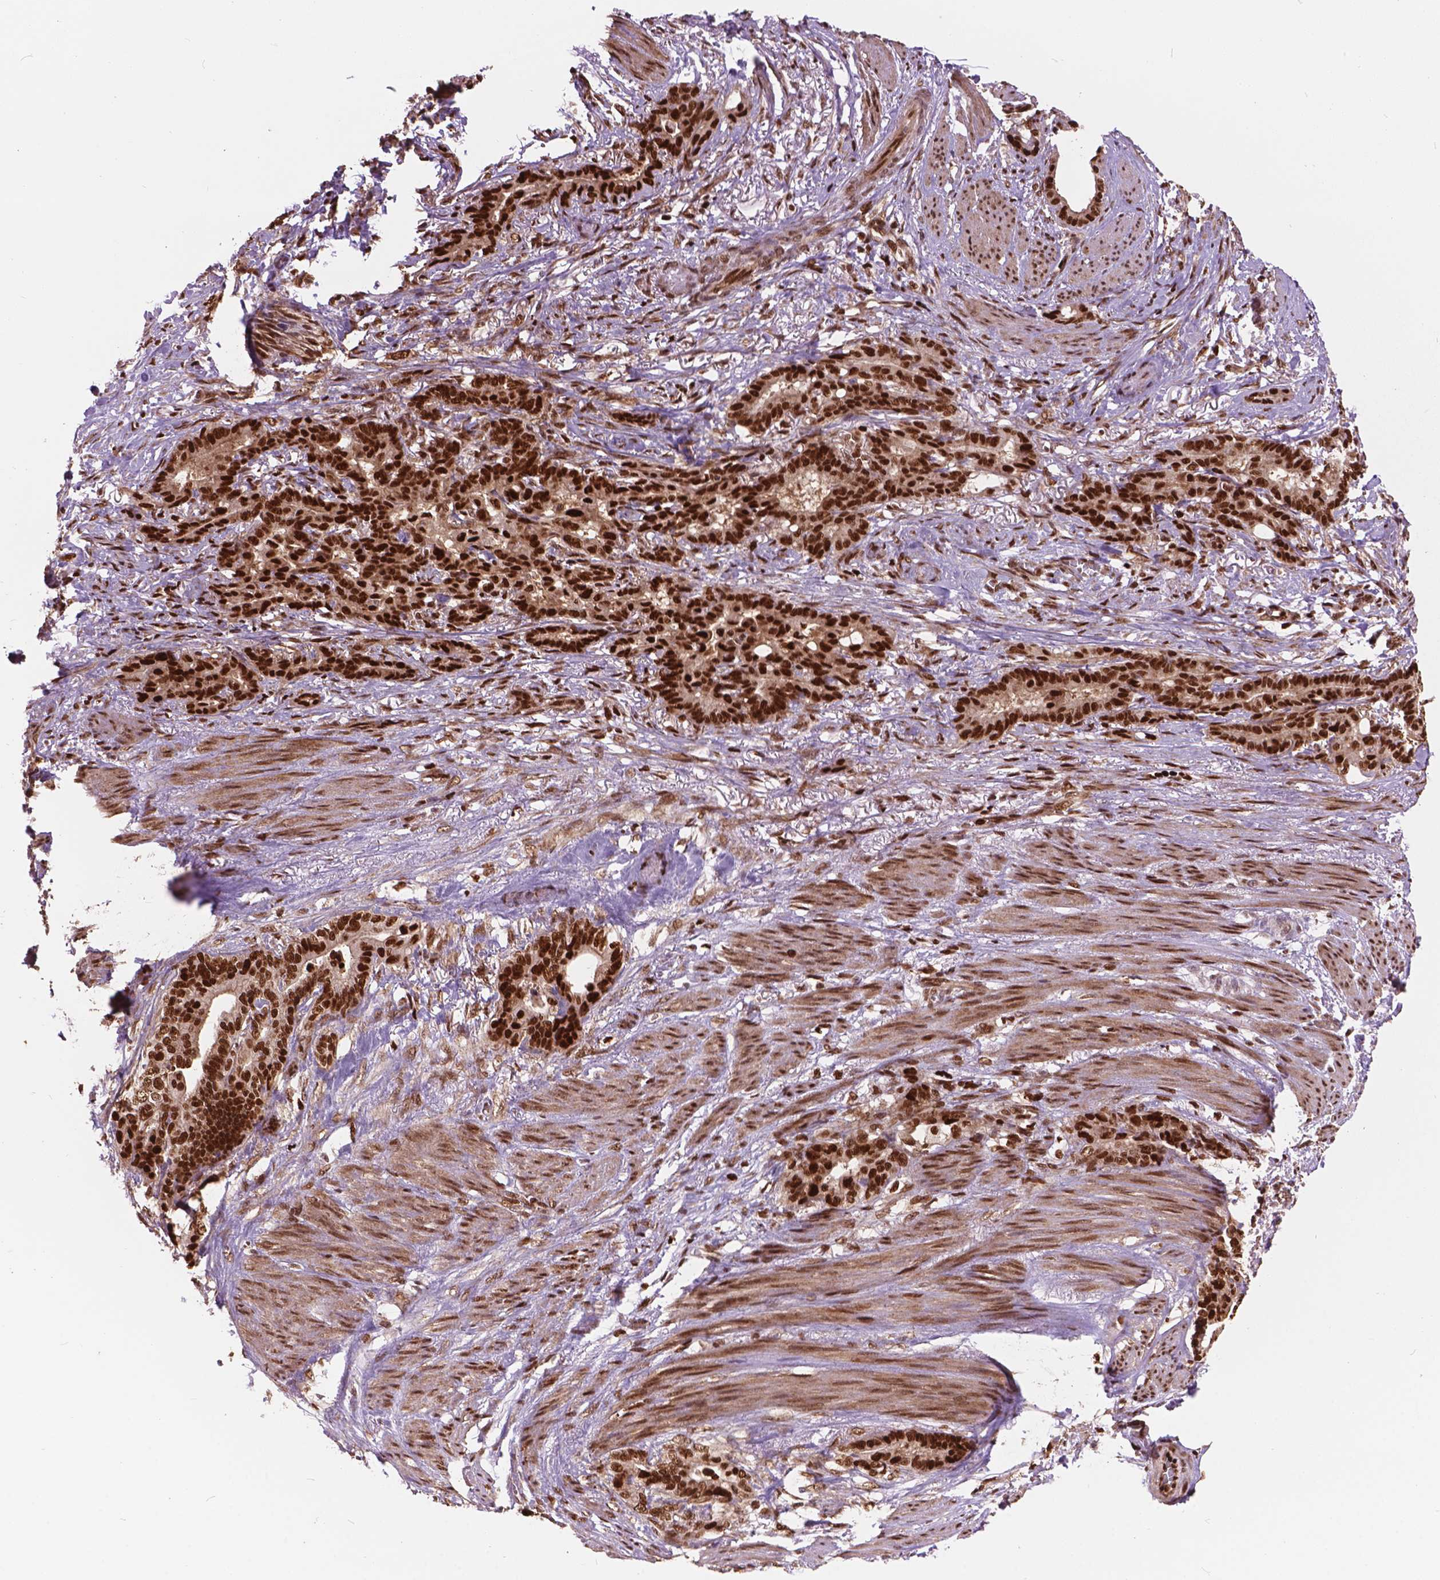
{"staining": {"intensity": "strong", "quantity": ">75%", "location": "nuclear"}, "tissue": "stomach cancer", "cell_type": "Tumor cells", "image_type": "cancer", "snomed": [{"axis": "morphology", "description": "Normal tissue, NOS"}, {"axis": "morphology", "description": "Adenocarcinoma, NOS"}, {"axis": "topography", "description": "Esophagus"}, {"axis": "topography", "description": "Stomach, upper"}], "caption": "Approximately >75% of tumor cells in human stomach adenocarcinoma reveal strong nuclear protein expression as visualized by brown immunohistochemical staining.", "gene": "ANP32B", "patient": {"sex": "male", "age": 62}}